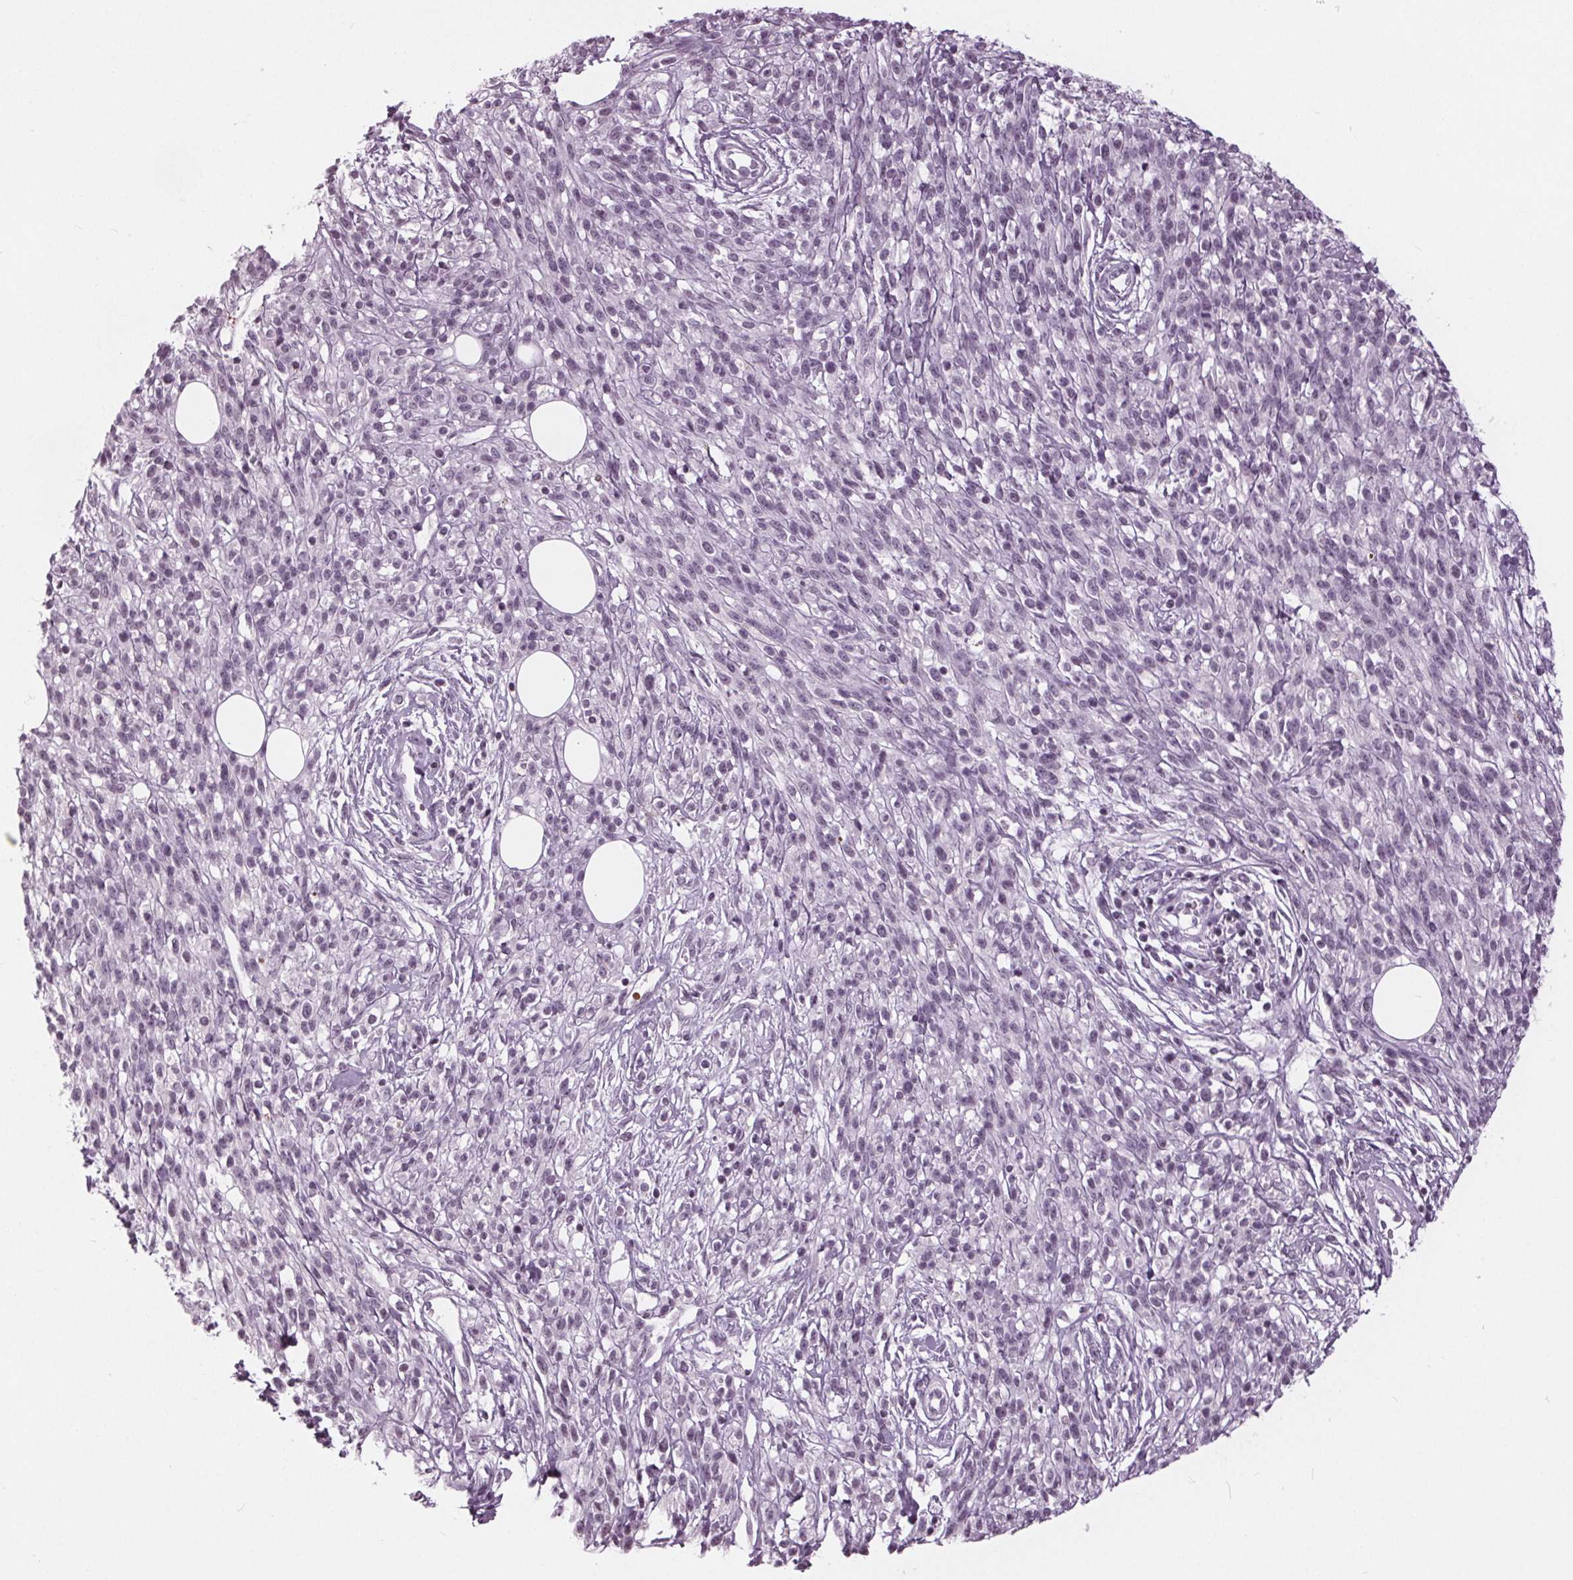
{"staining": {"intensity": "negative", "quantity": "none", "location": "none"}, "tissue": "melanoma", "cell_type": "Tumor cells", "image_type": "cancer", "snomed": [{"axis": "morphology", "description": "Malignant melanoma, NOS"}, {"axis": "topography", "description": "Skin"}, {"axis": "topography", "description": "Skin of trunk"}], "caption": "Immunohistochemistry (IHC) histopathology image of neoplastic tissue: melanoma stained with DAB shows no significant protein expression in tumor cells.", "gene": "SLC9A4", "patient": {"sex": "male", "age": 74}}